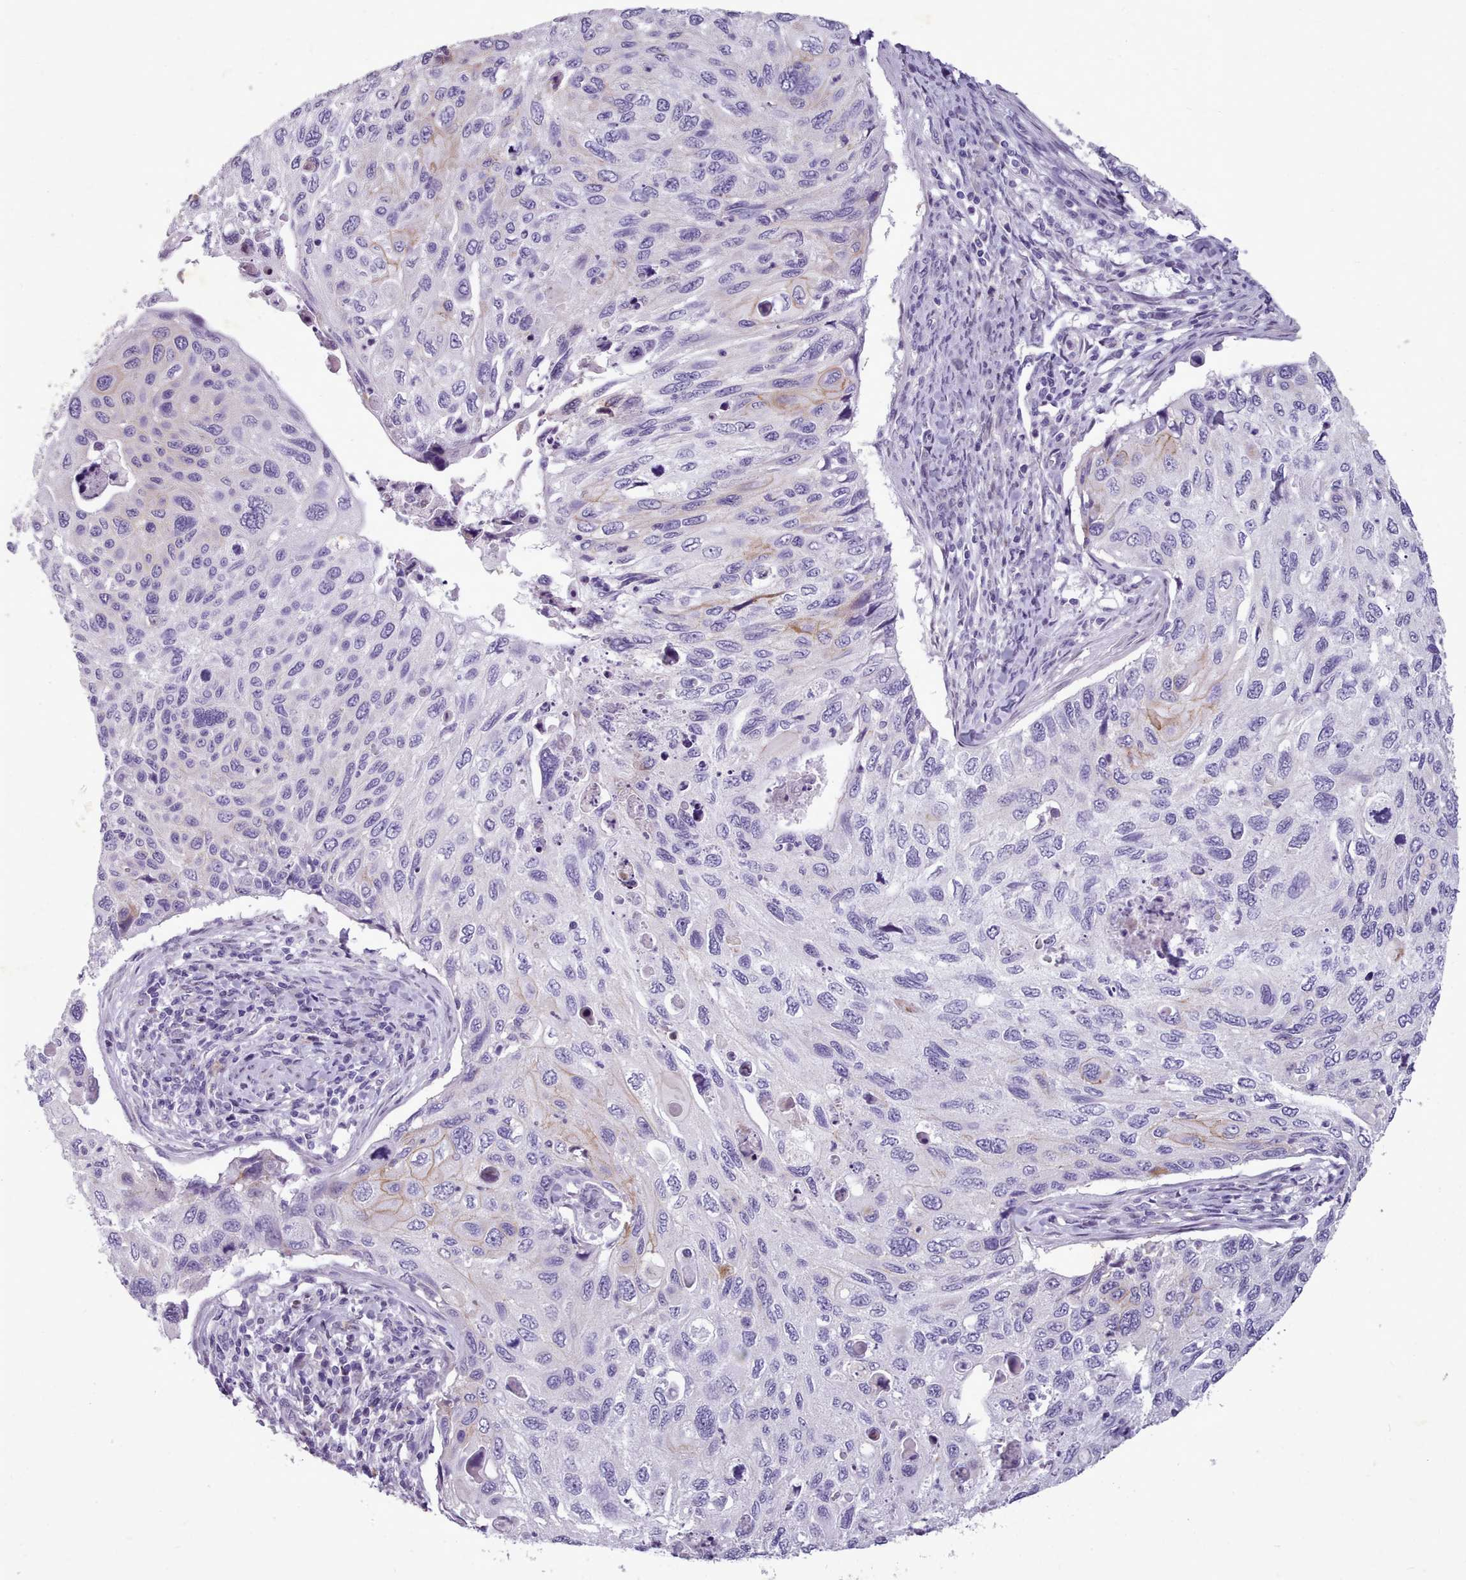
{"staining": {"intensity": "negative", "quantity": "none", "location": "none"}, "tissue": "cervical cancer", "cell_type": "Tumor cells", "image_type": "cancer", "snomed": [{"axis": "morphology", "description": "Squamous cell carcinoma, NOS"}, {"axis": "topography", "description": "Cervix"}], "caption": "Histopathology image shows no protein staining in tumor cells of cervical cancer (squamous cell carcinoma) tissue.", "gene": "KCNT2", "patient": {"sex": "female", "age": 70}}